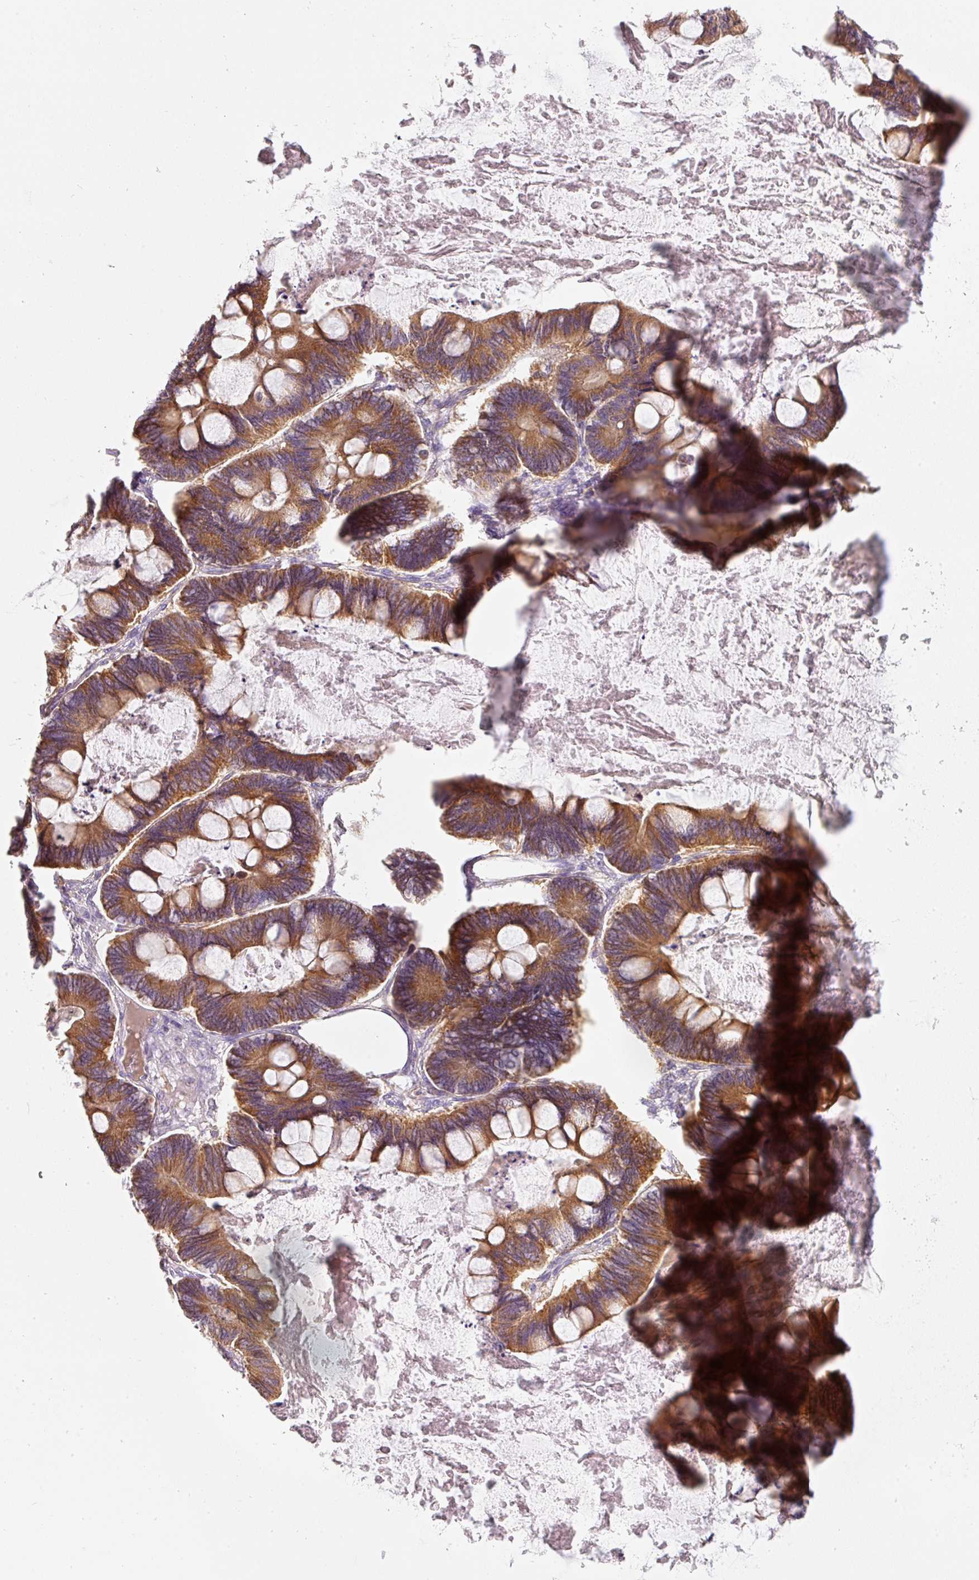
{"staining": {"intensity": "strong", "quantity": ">75%", "location": "cytoplasmic/membranous"}, "tissue": "ovarian cancer", "cell_type": "Tumor cells", "image_type": "cancer", "snomed": [{"axis": "morphology", "description": "Cystadenocarcinoma, mucinous, NOS"}, {"axis": "topography", "description": "Ovary"}], "caption": "Immunohistochemistry (IHC) (DAB) staining of ovarian cancer reveals strong cytoplasmic/membranous protein staining in about >75% of tumor cells. (Brightfield microscopy of DAB IHC at high magnification).", "gene": "IQGAP2", "patient": {"sex": "female", "age": 61}}